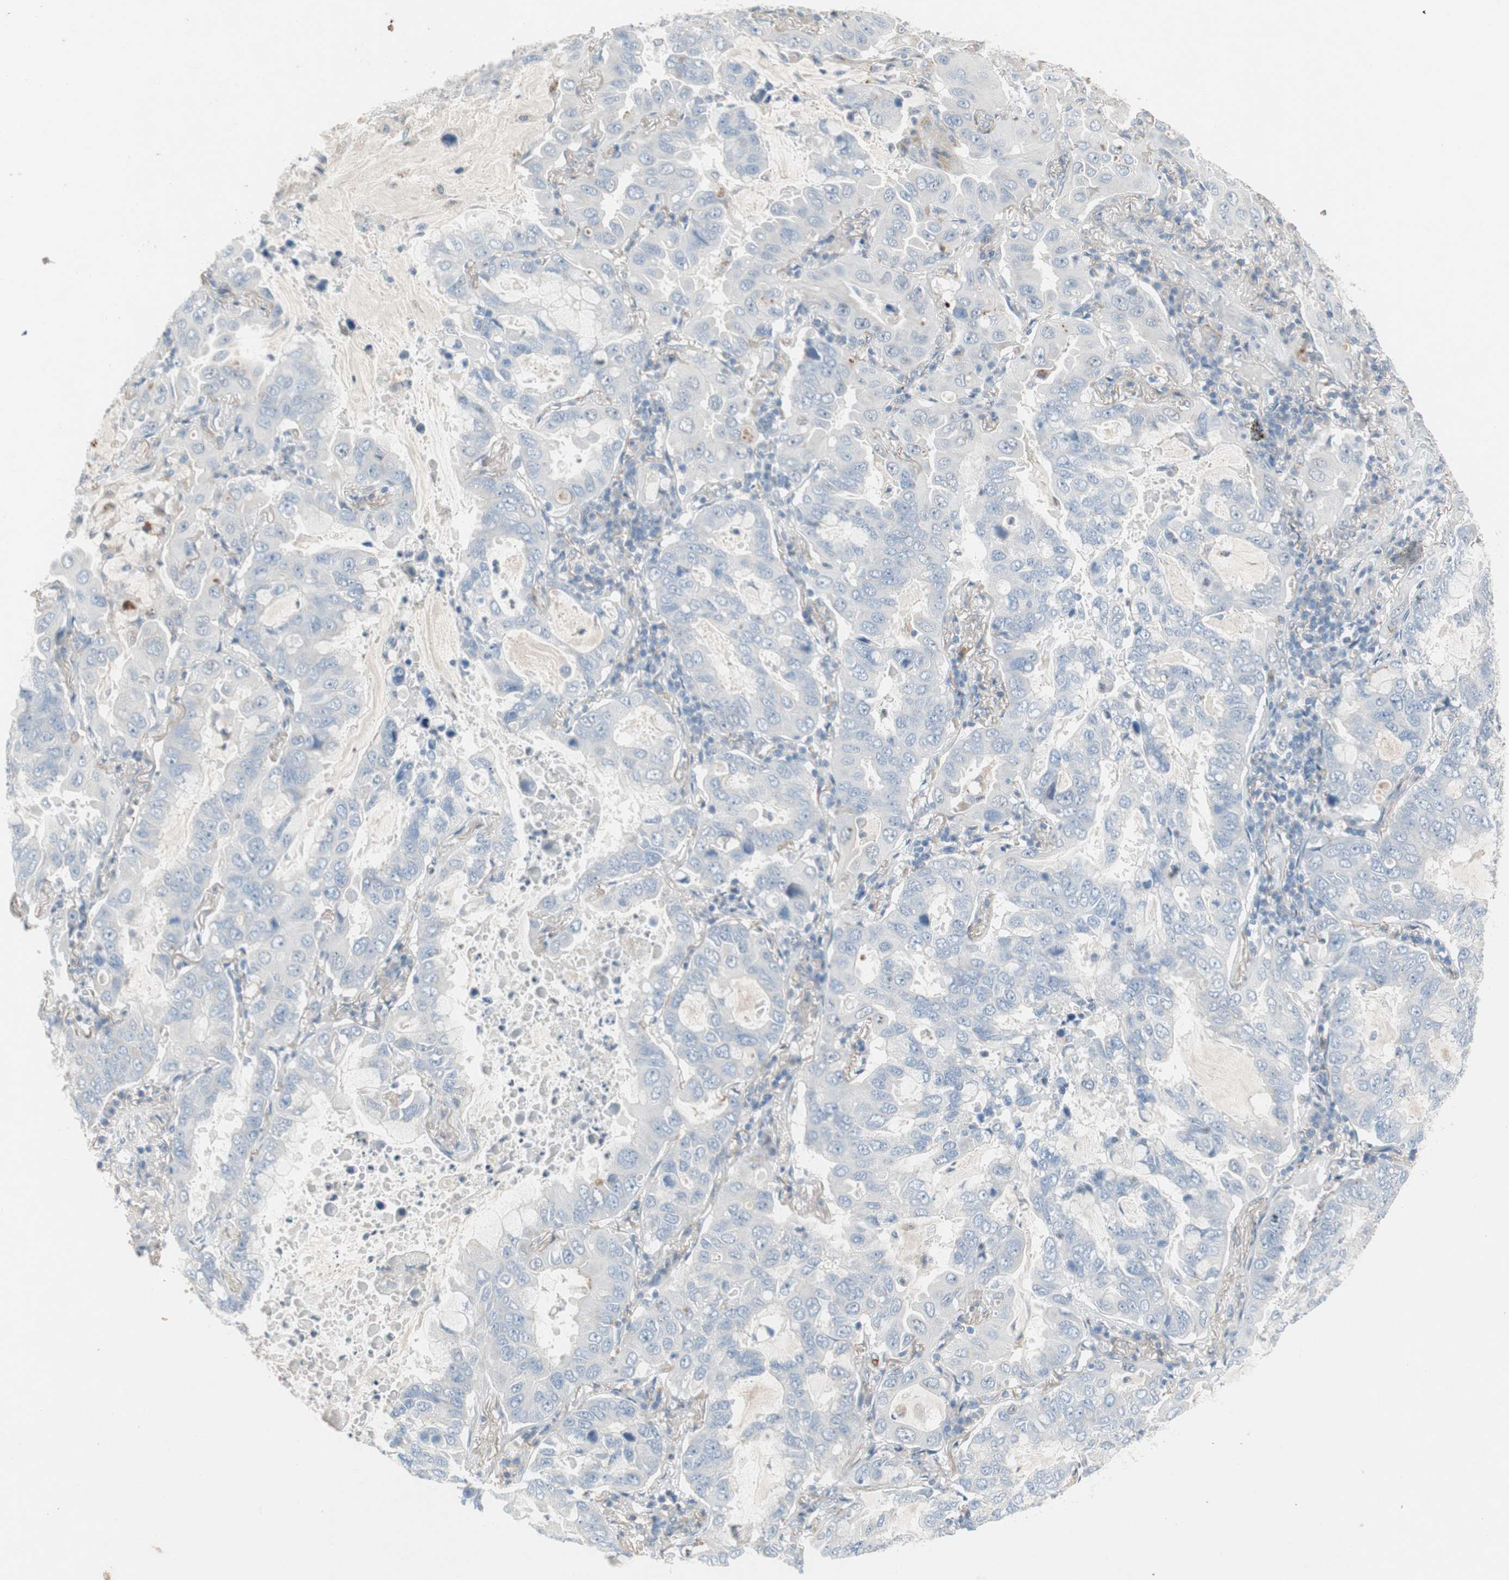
{"staining": {"intensity": "negative", "quantity": "none", "location": "none"}, "tissue": "lung cancer", "cell_type": "Tumor cells", "image_type": "cancer", "snomed": [{"axis": "morphology", "description": "Adenocarcinoma, NOS"}, {"axis": "topography", "description": "Lung"}], "caption": "Immunohistochemical staining of adenocarcinoma (lung) demonstrates no significant staining in tumor cells. The staining is performed using DAB brown chromogen with nuclei counter-stained in using hematoxylin.", "gene": "CAND2", "patient": {"sex": "male", "age": 64}}